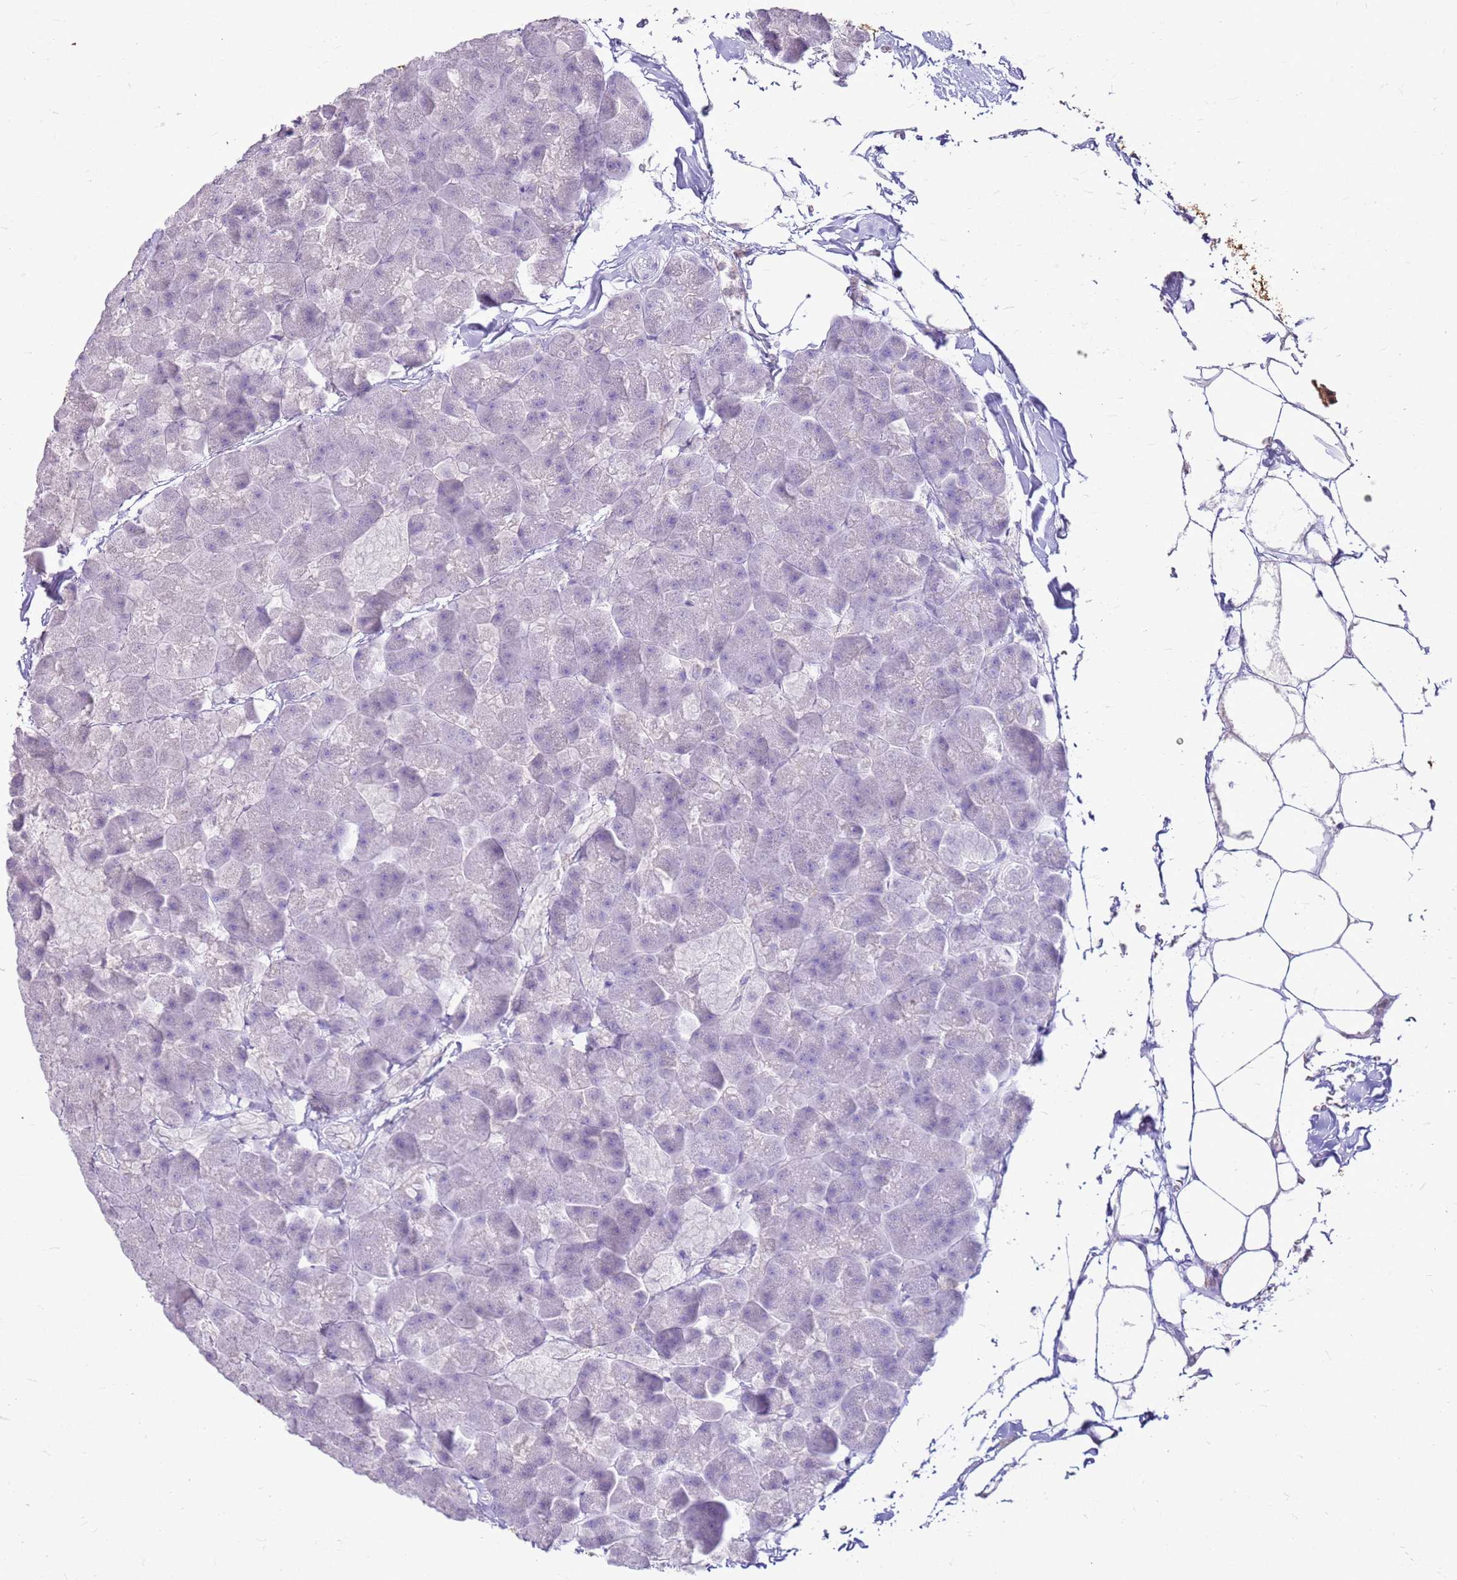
{"staining": {"intensity": "negative", "quantity": "none", "location": "none"}, "tissue": "pancreas", "cell_type": "Exocrine glandular cells", "image_type": "normal", "snomed": [{"axis": "morphology", "description": "Normal tissue, NOS"}, {"axis": "topography", "description": "Pancreas"}], "caption": "The photomicrograph reveals no staining of exocrine glandular cells in benign pancreas. (DAB immunohistochemistry (IHC) with hematoxylin counter stain).", "gene": "SULT1E1", "patient": {"sex": "male", "age": 35}}